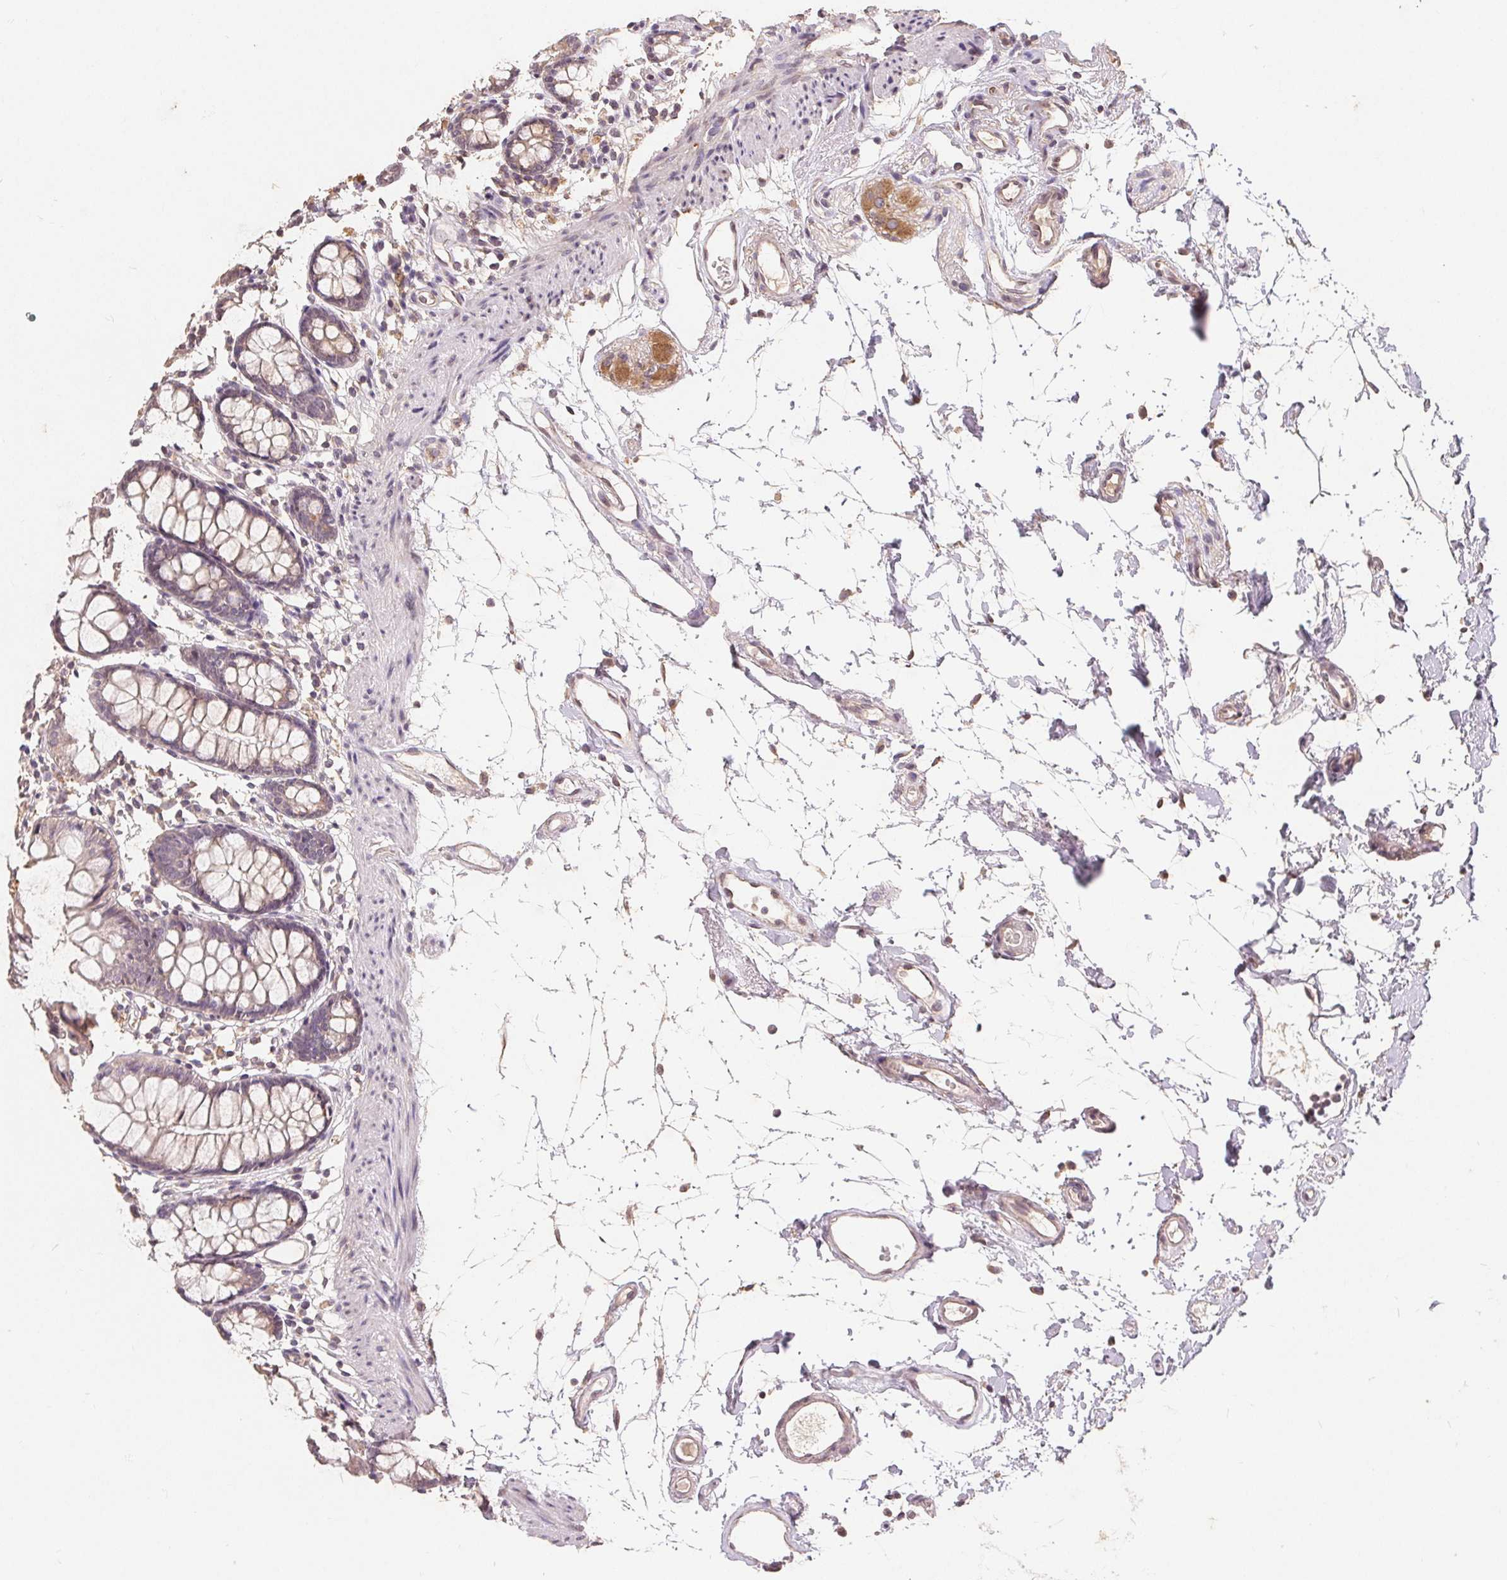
{"staining": {"intensity": "weak", "quantity": ">75%", "location": "cytoplasmic/membranous"}, "tissue": "colon", "cell_type": "Endothelial cells", "image_type": "normal", "snomed": [{"axis": "morphology", "description": "Normal tissue, NOS"}, {"axis": "topography", "description": "Colon"}], "caption": "IHC (DAB) staining of normal colon reveals weak cytoplasmic/membranous protein positivity in approximately >75% of endothelial cells.", "gene": "CDIPT", "patient": {"sex": "female", "age": 84}}